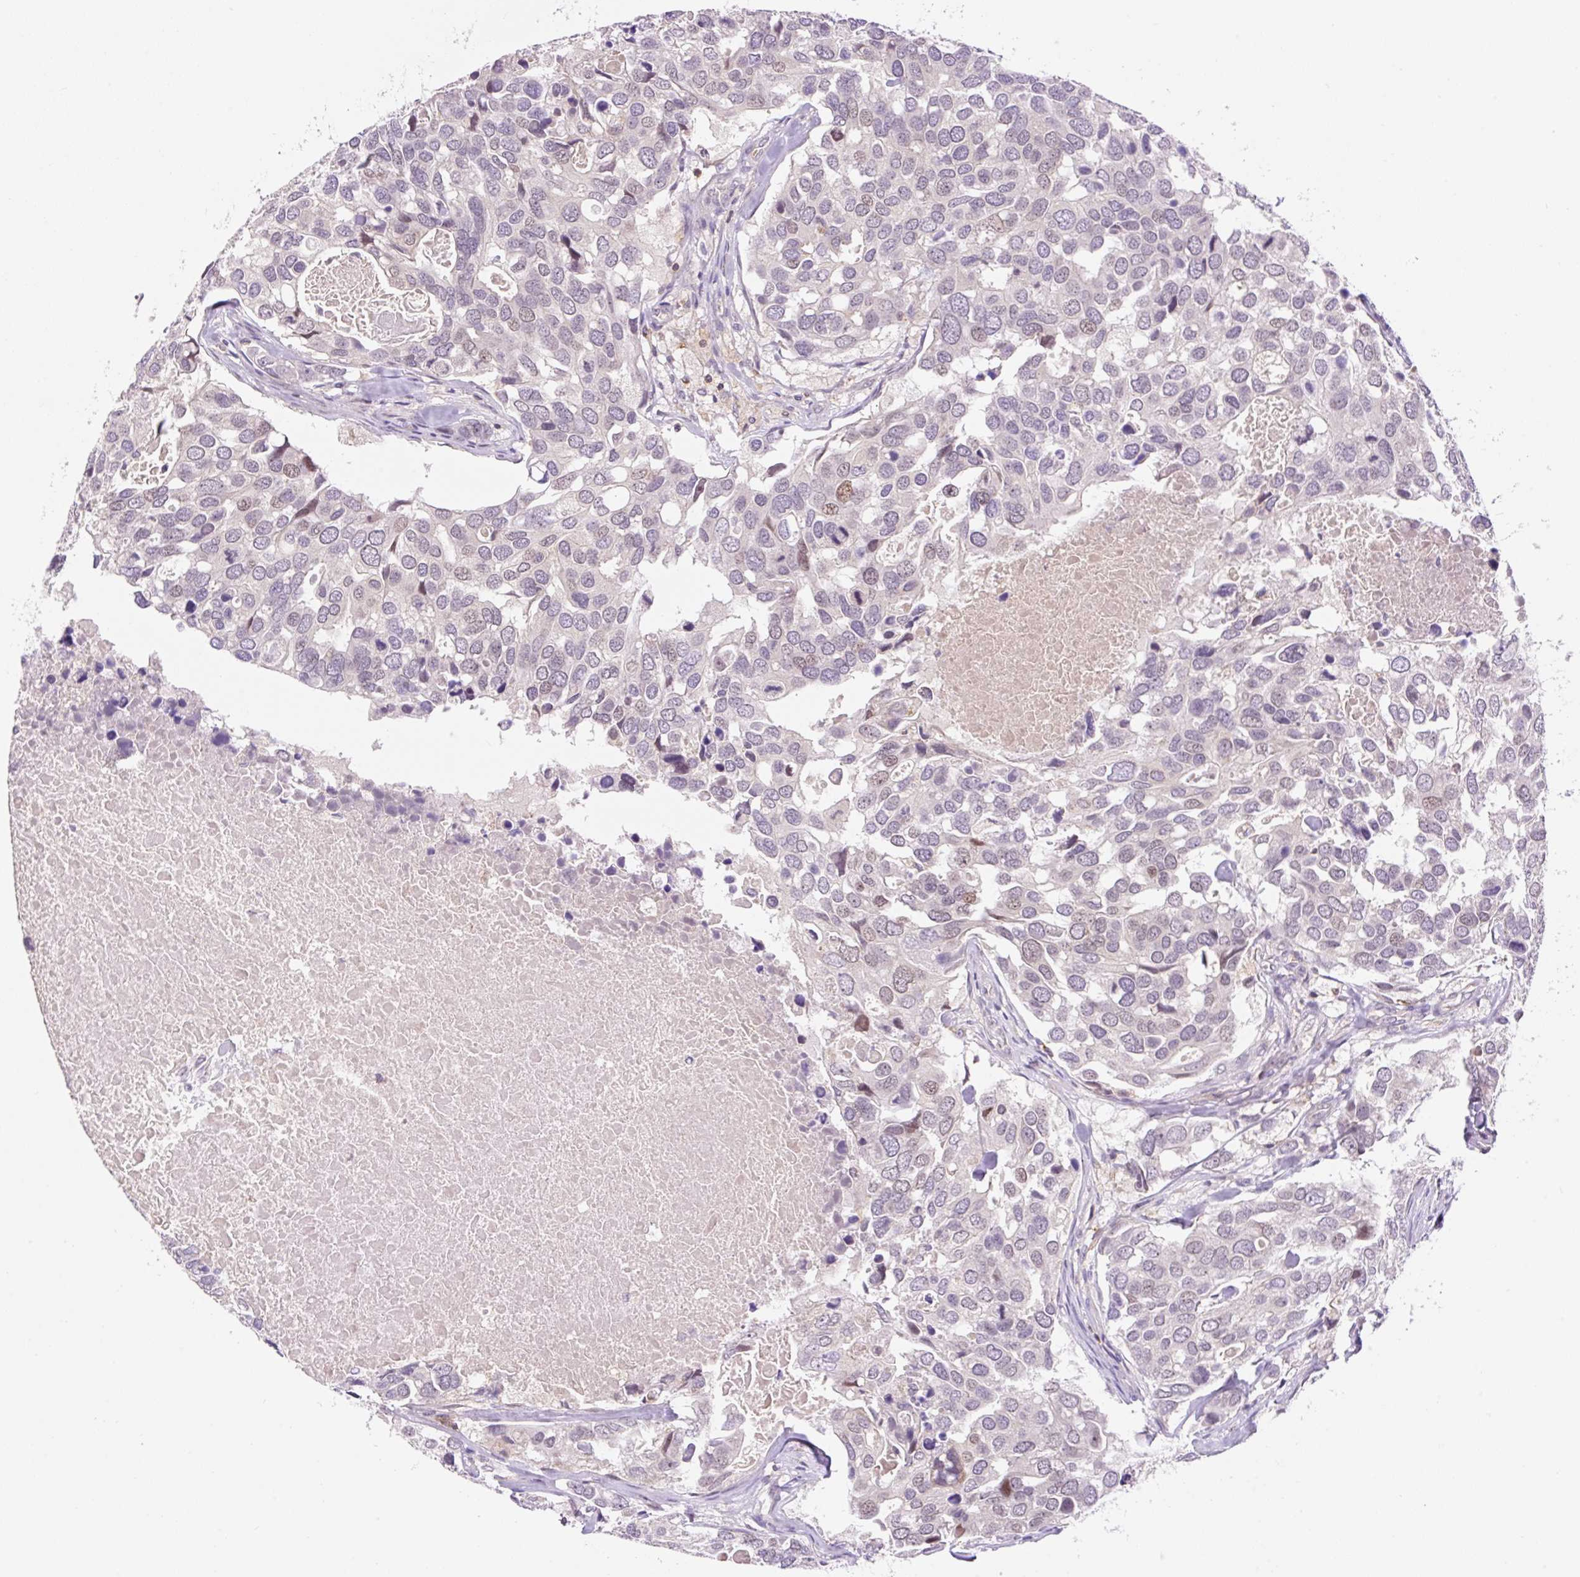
{"staining": {"intensity": "weak", "quantity": "<25%", "location": "nuclear"}, "tissue": "breast cancer", "cell_type": "Tumor cells", "image_type": "cancer", "snomed": [{"axis": "morphology", "description": "Duct carcinoma"}, {"axis": "topography", "description": "Breast"}], "caption": "Immunohistochemistry (IHC) image of breast cancer (invasive ductal carcinoma) stained for a protein (brown), which displays no positivity in tumor cells.", "gene": "CARD11", "patient": {"sex": "female", "age": 83}}